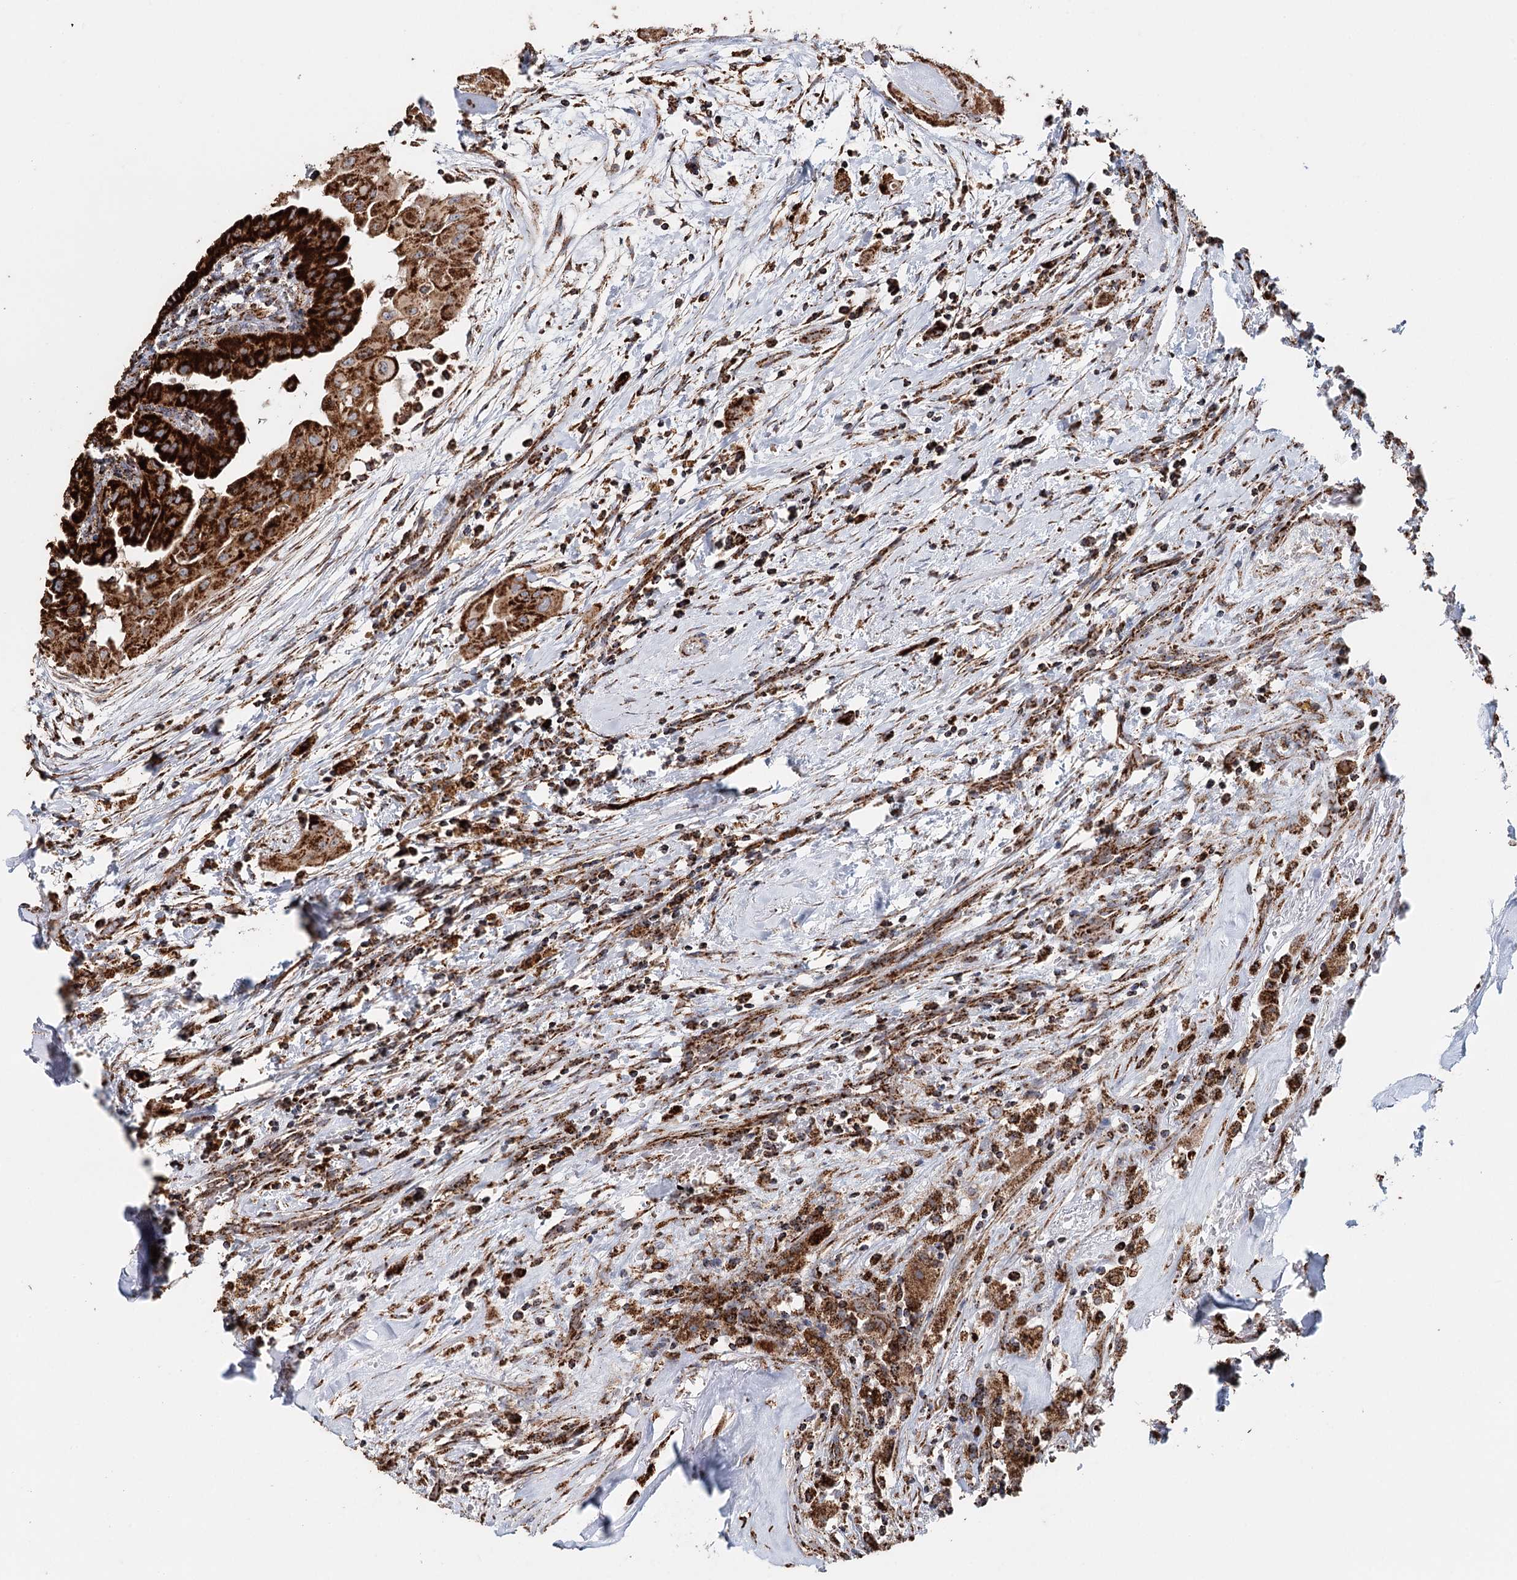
{"staining": {"intensity": "strong", "quantity": ">75%", "location": "cytoplasmic/membranous"}, "tissue": "thyroid cancer", "cell_type": "Tumor cells", "image_type": "cancer", "snomed": [{"axis": "morphology", "description": "Papillary adenocarcinoma, NOS"}, {"axis": "topography", "description": "Thyroid gland"}], "caption": "The histopathology image displays a brown stain indicating the presence of a protein in the cytoplasmic/membranous of tumor cells in papillary adenocarcinoma (thyroid).", "gene": "APH1A", "patient": {"sex": "female", "age": 59}}